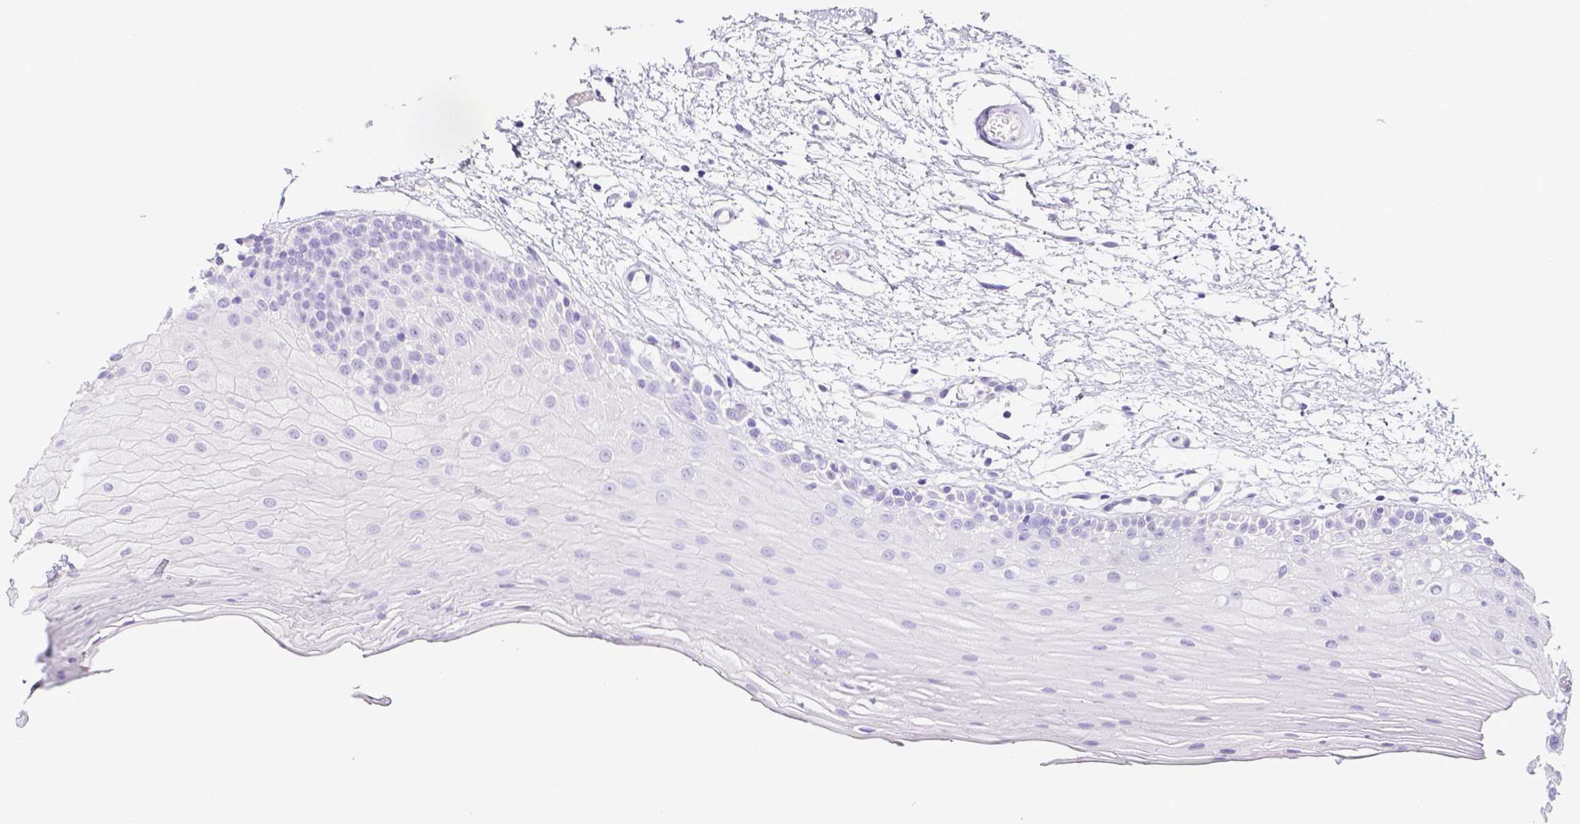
{"staining": {"intensity": "negative", "quantity": "none", "location": "none"}, "tissue": "oral mucosa", "cell_type": "Squamous epithelial cells", "image_type": "normal", "snomed": [{"axis": "morphology", "description": "Normal tissue, NOS"}, {"axis": "morphology", "description": "Squamous cell carcinoma, NOS"}, {"axis": "topography", "description": "Oral tissue"}, {"axis": "topography", "description": "Tounge, NOS"}, {"axis": "topography", "description": "Head-Neck"}], "caption": "A high-resolution image shows immunohistochemistry (IHC) staining of unremarkable oral mucosa, which reveals no significant expression in squamous epithelial cells. (Stains: DAB immunohistochemistry (IHC) with hematoxylin counter stain, Microscopy: brightfield microscopy at high magnification).", "gene": "ARHGAP36", "patient": {"sex": "male", "age": 62}}